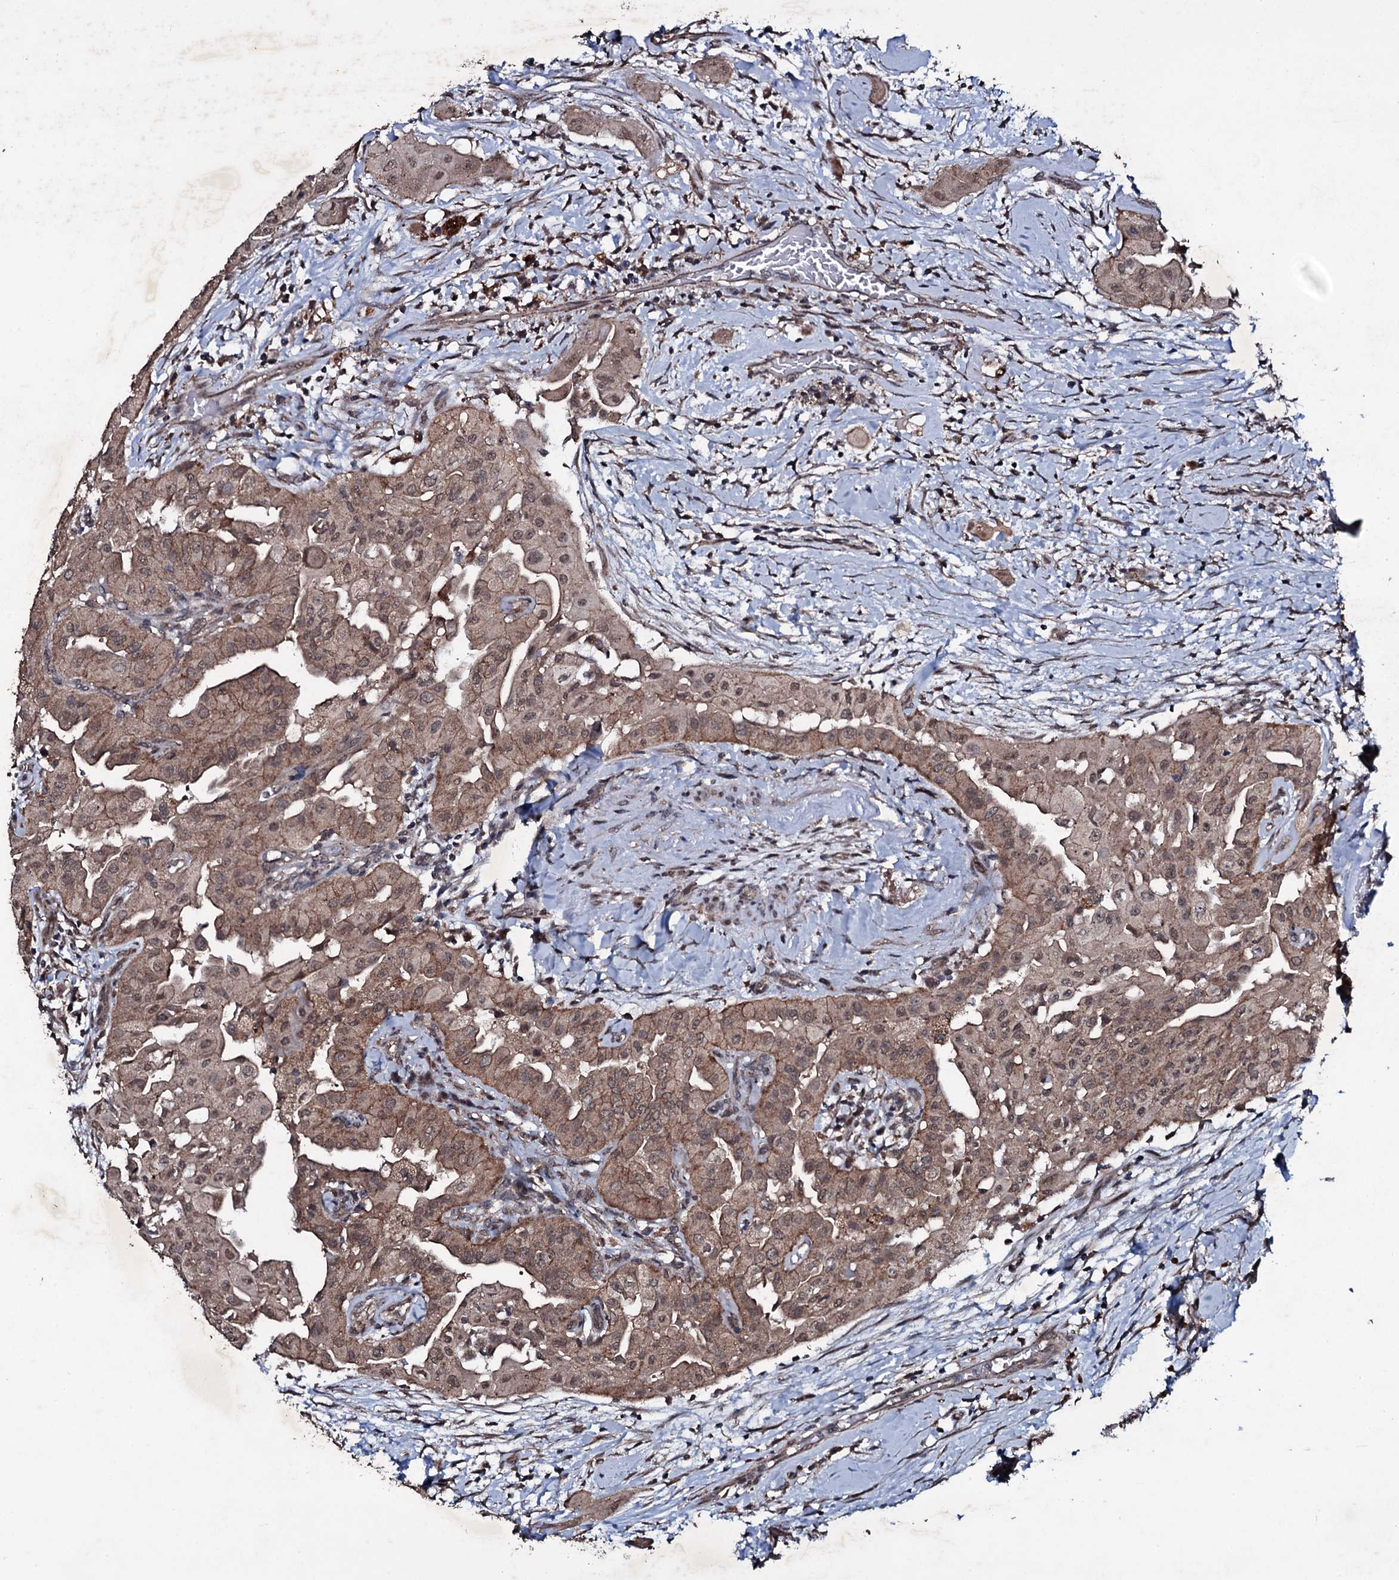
{"staining": {"intensity": "moderate", "quantity": ">75%", "location": "cytoplasmic/membranous,nuclear"}, "tissue": "thyroid cancer", "cell_type": "Tumor cells", "image_type": "cancer", "snomed": [{"axis": "morphology", "description": "Papillary adenocarcinoma, NOS"}, {"axis": "topography", "description": "Thyroid gland"}], "caption": "This is a photomicrograph of immunohistochemistry (IHC) staining of thyroid cancer, which shows moderate expression in the cytoplasmic/membranous and nuclear of tumor cells.", "gene": "MRPS31", "patient": {"sex": "female", "age": 59}}